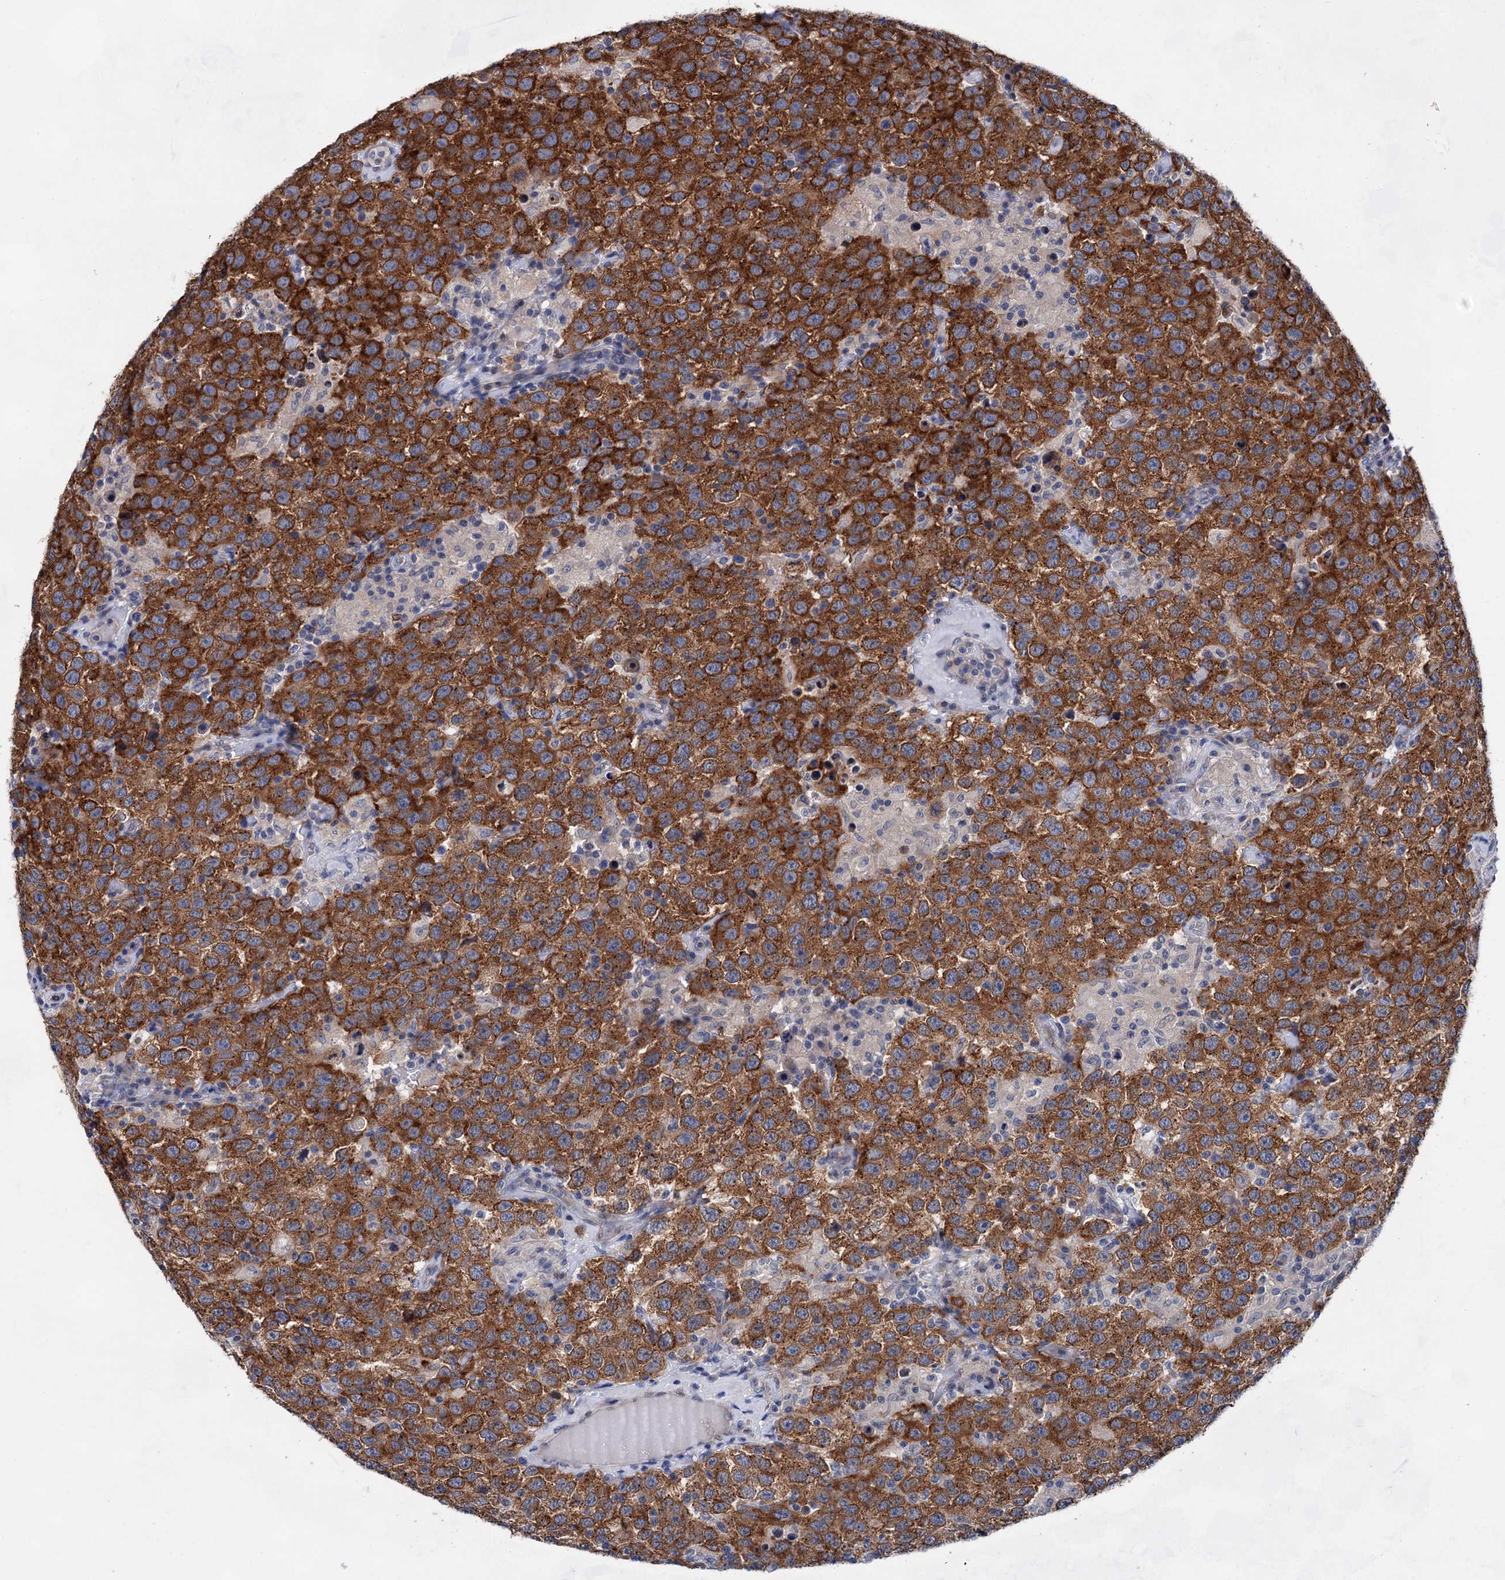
{"staining": {"intensity": "strong", "quantity": ">75%", "location": "cytoplasmic/membranous"}, "tissue": "testis cancer", "cell_type": "Tumor cells", "image_type": "cancer", "snomed": [{"axis": "morphology", "description": "Seminoma, NOS"}, {"axis": "topography", "description": "Testis"}], "caption": "Protein expression analysis of testis seminoma exhibits strong cytoplasmic/membranous positivity in about >75% of tumor cells.", "gene": "MORN3", "patient": {"sex": "male", "age": 41}}